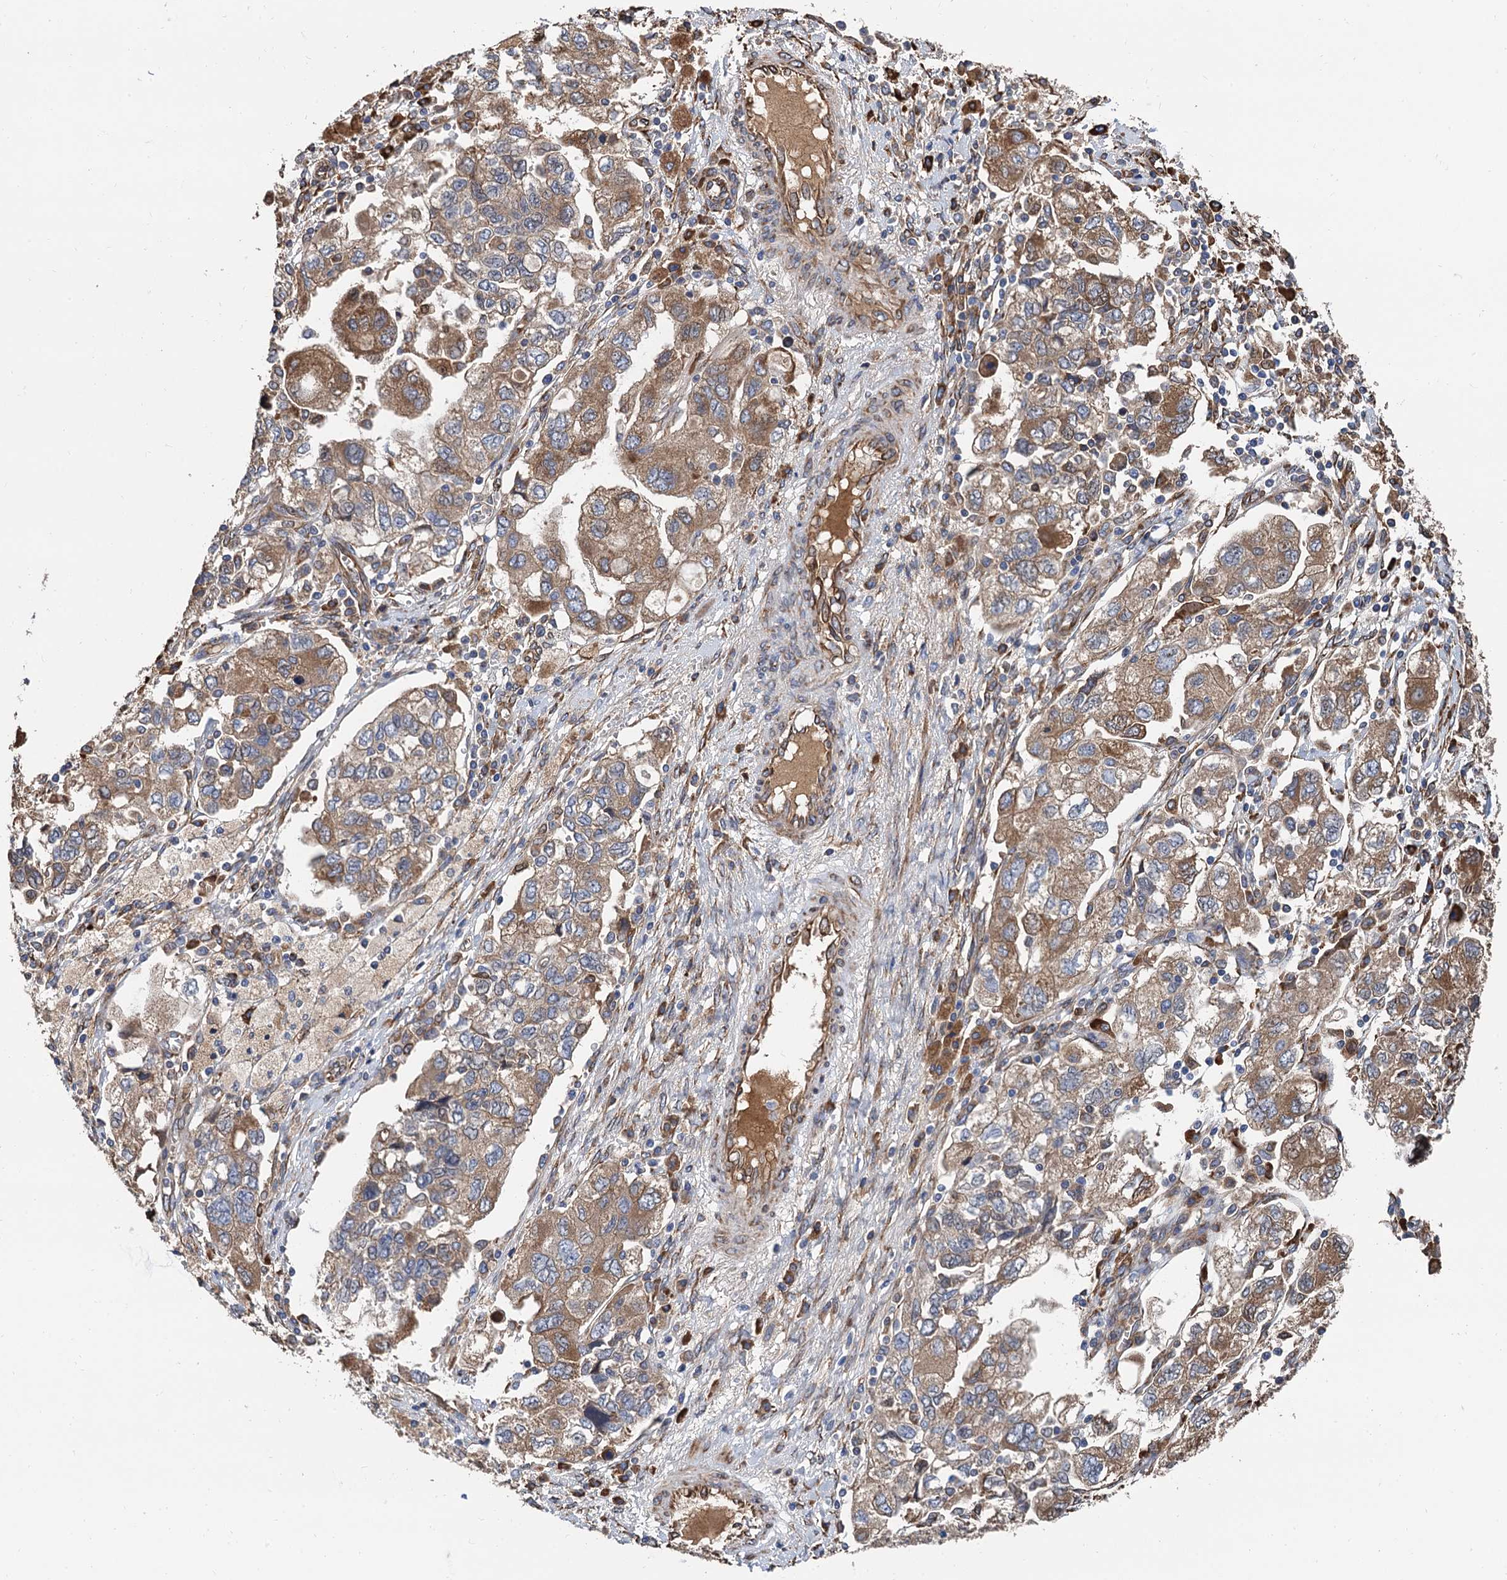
{"staining": {"intensity": "moderate", "quantity": ">75%", "location": "cytoplasmic/membranous"}, "tissue": "ovarian cancer", "cell_type": "Tumor cells", "image_type": "cancer", "snomed": [{"axis": "morphology", "description": "Carcinoma, NOS"}, {"axis": "morphology", "description": "Cystadenocarcinoma, serous, NOS"}, {"axis": "topography", "description": "Ovary"}], "caption": "Moderate cytoplasmic/membranous protein expression is identified in about >75% of tumor cells in ovarian cancer. The staining is performed using DAB brown chromogen to label protein expression. The nuclei are counter-stained blue using hematoxylin.", "gene": "CNNM1", "patient": {"sex": "female", "age": 69}}